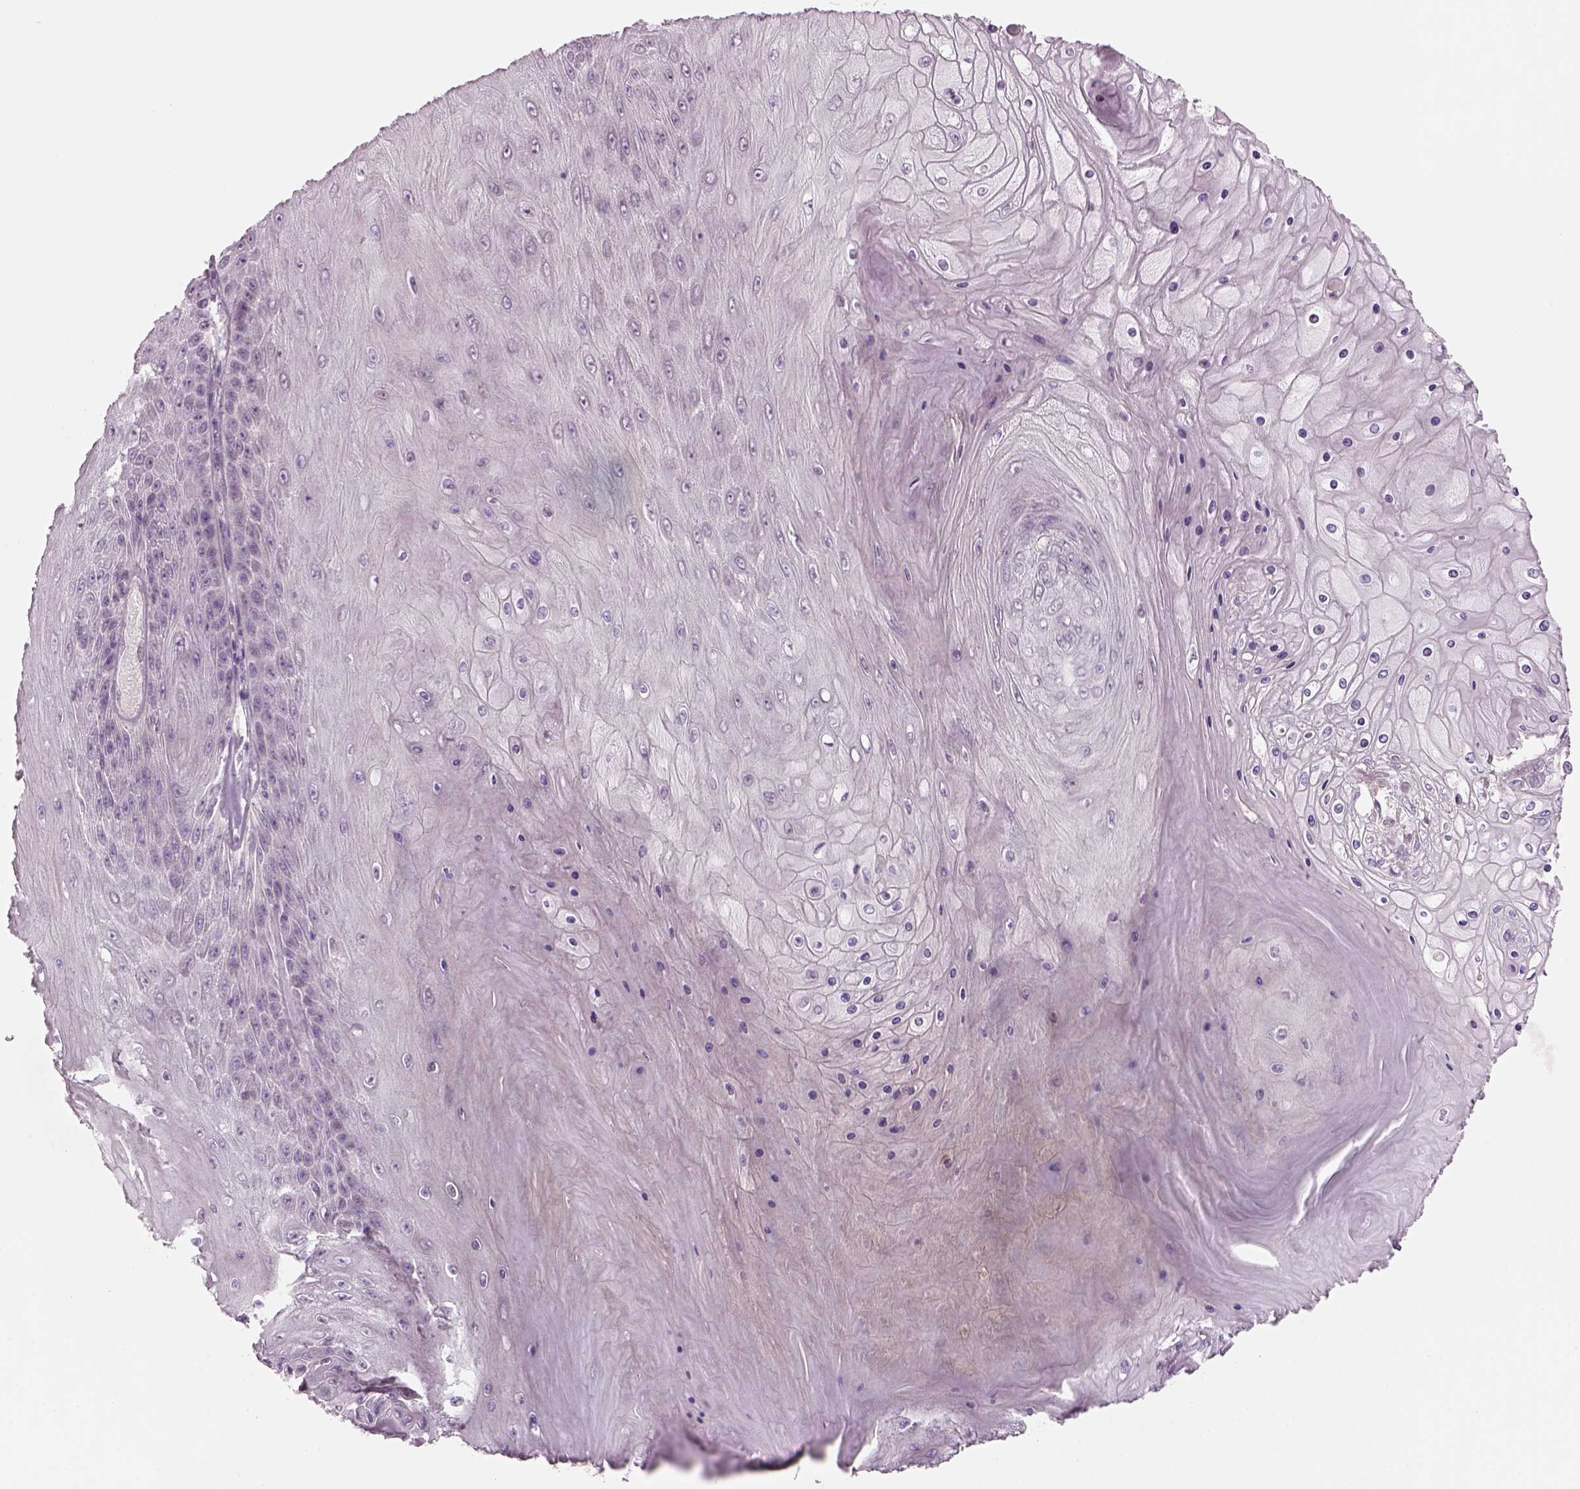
{"staining": {"intensity": "negative", "quantity": "none", "location": "none"}, "tissue": "skin cancer", "cell_type": "Tumor cells", "image_type": "cancer", "snomed": [{"axis": "morphology", "description": "Squamous cell carcinoma, NOS"}, {"axis": "topography", "description": "Skin"}], "caption": "Immunohistochemical staining of squamous cell carcinoma (skin) demonstrates no significant expression in tumor cells. (Stains: DAB IHC with hematoxylin counter stain, Microscopy: brightfield microscopy at high magnification).", "gene": "PENK", "patient": {"sex": "male", "age": 62}}